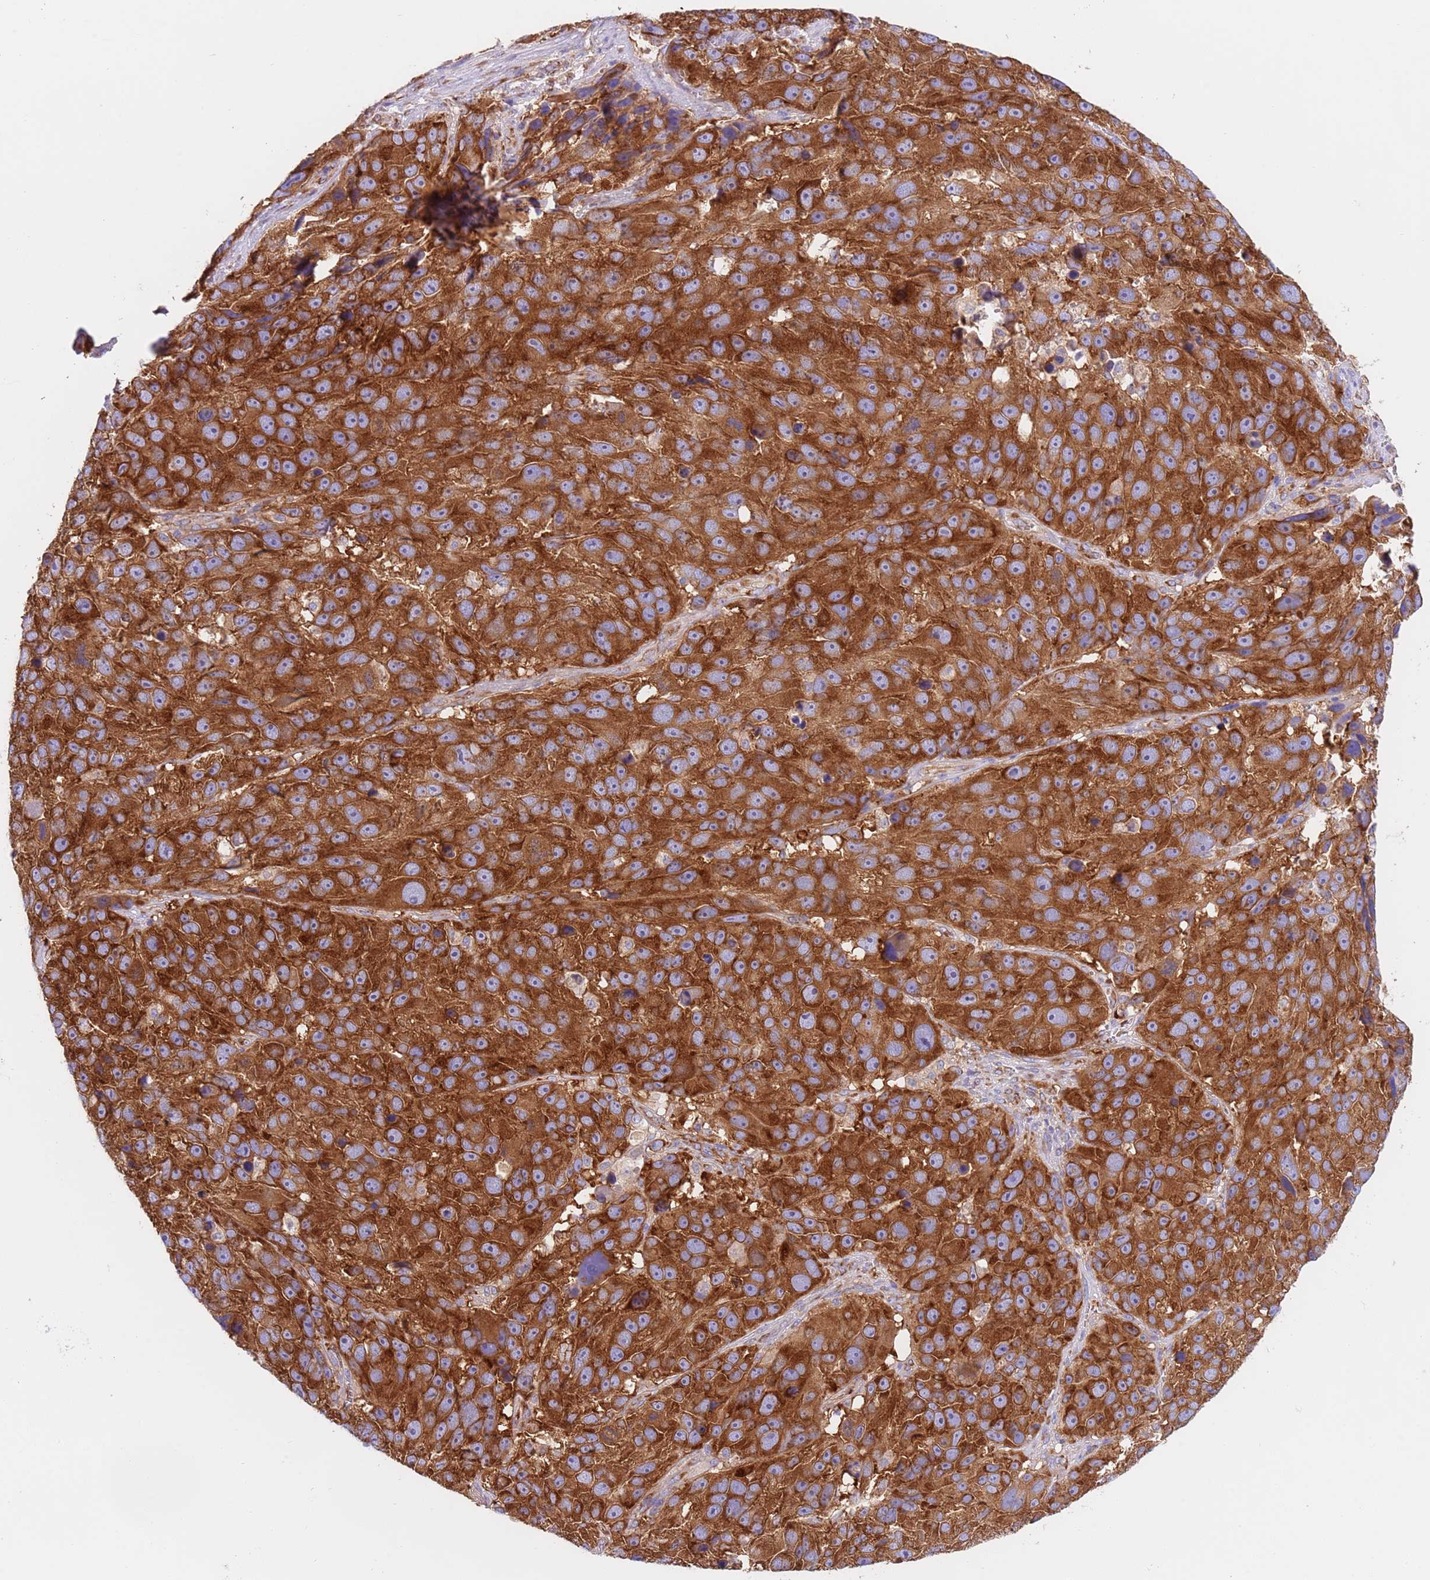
{"staining": {"intensity": "strong", "quantity": ">75%", "location": "cytoplasmic/membranous"}, "tissue": "melanoma", "cell_type": "Tumor cells", "image_type": "cancer", "snomed": [{"axis": "morphology", "description": "Malignant melanoma, NOS"}, {"axis": "topography", "description": "Skin"}], "caption": "A brown stain highlights strong cytoplasmic/membranous positivity of a protein in melanoma tumor cells.", "gene": "VARS1", "patient": {"sex": "male", "age": 84}}